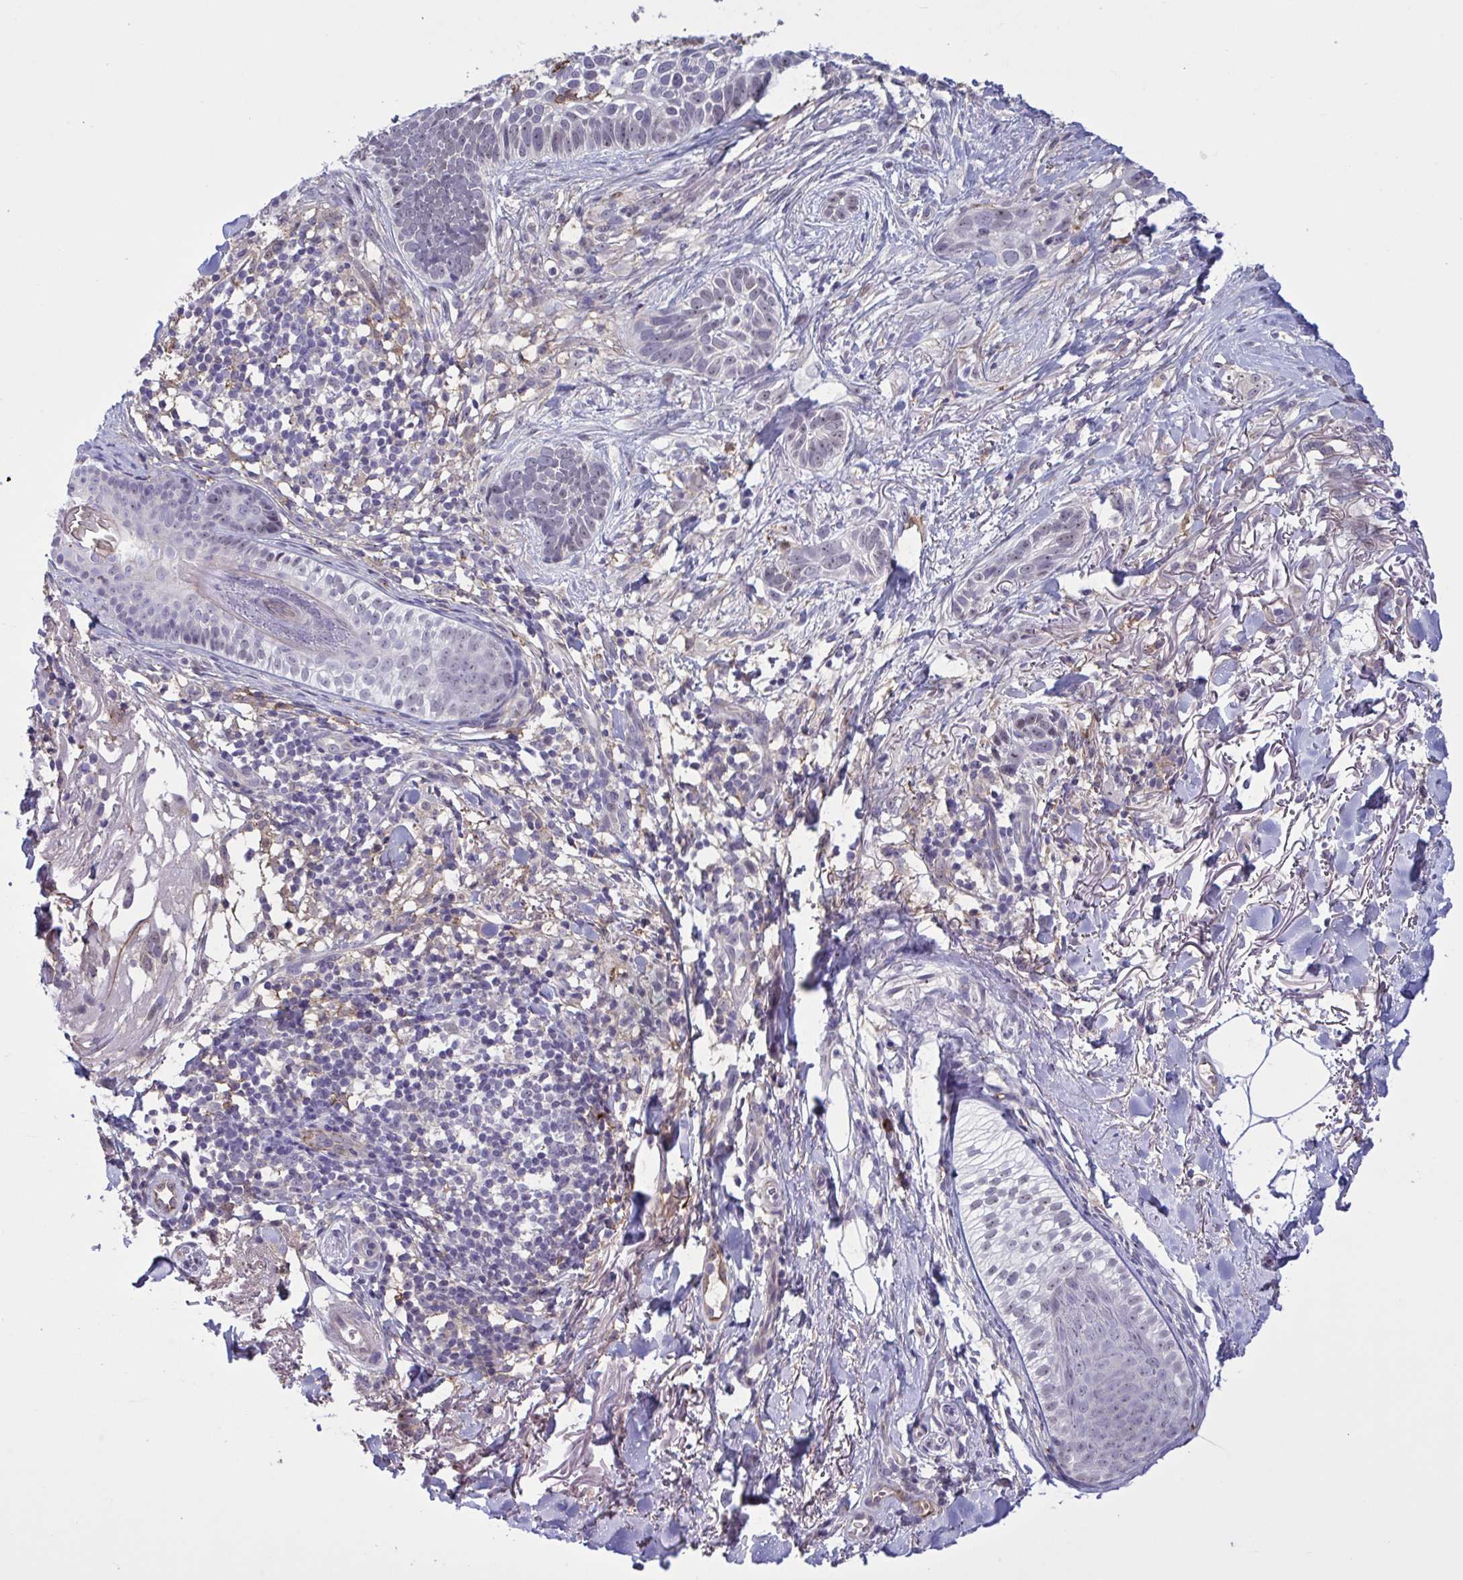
{"staining": {"intensity": "weak", "quantity": "25%-75%", "location": "nuclear"}, "tissue": "skin cancer", "cell_type": "Tumor cells", "image_type": "cancer", "snomed": [{"axis": "morphology", "description": "Basal cell carcinoma"}, {"axis": "topography", "description": "Skin"}, {"axis": "topography", "description": "Skin of face"}], "caption": "Immunohistochemistry of human basal cell carcinoma (skin) demonstrates low levels of weak nuclear expression in approximately 25%-75% of tumor cells.", "gene": "CD101", "patient": {"sex": "female", "age": 90}}